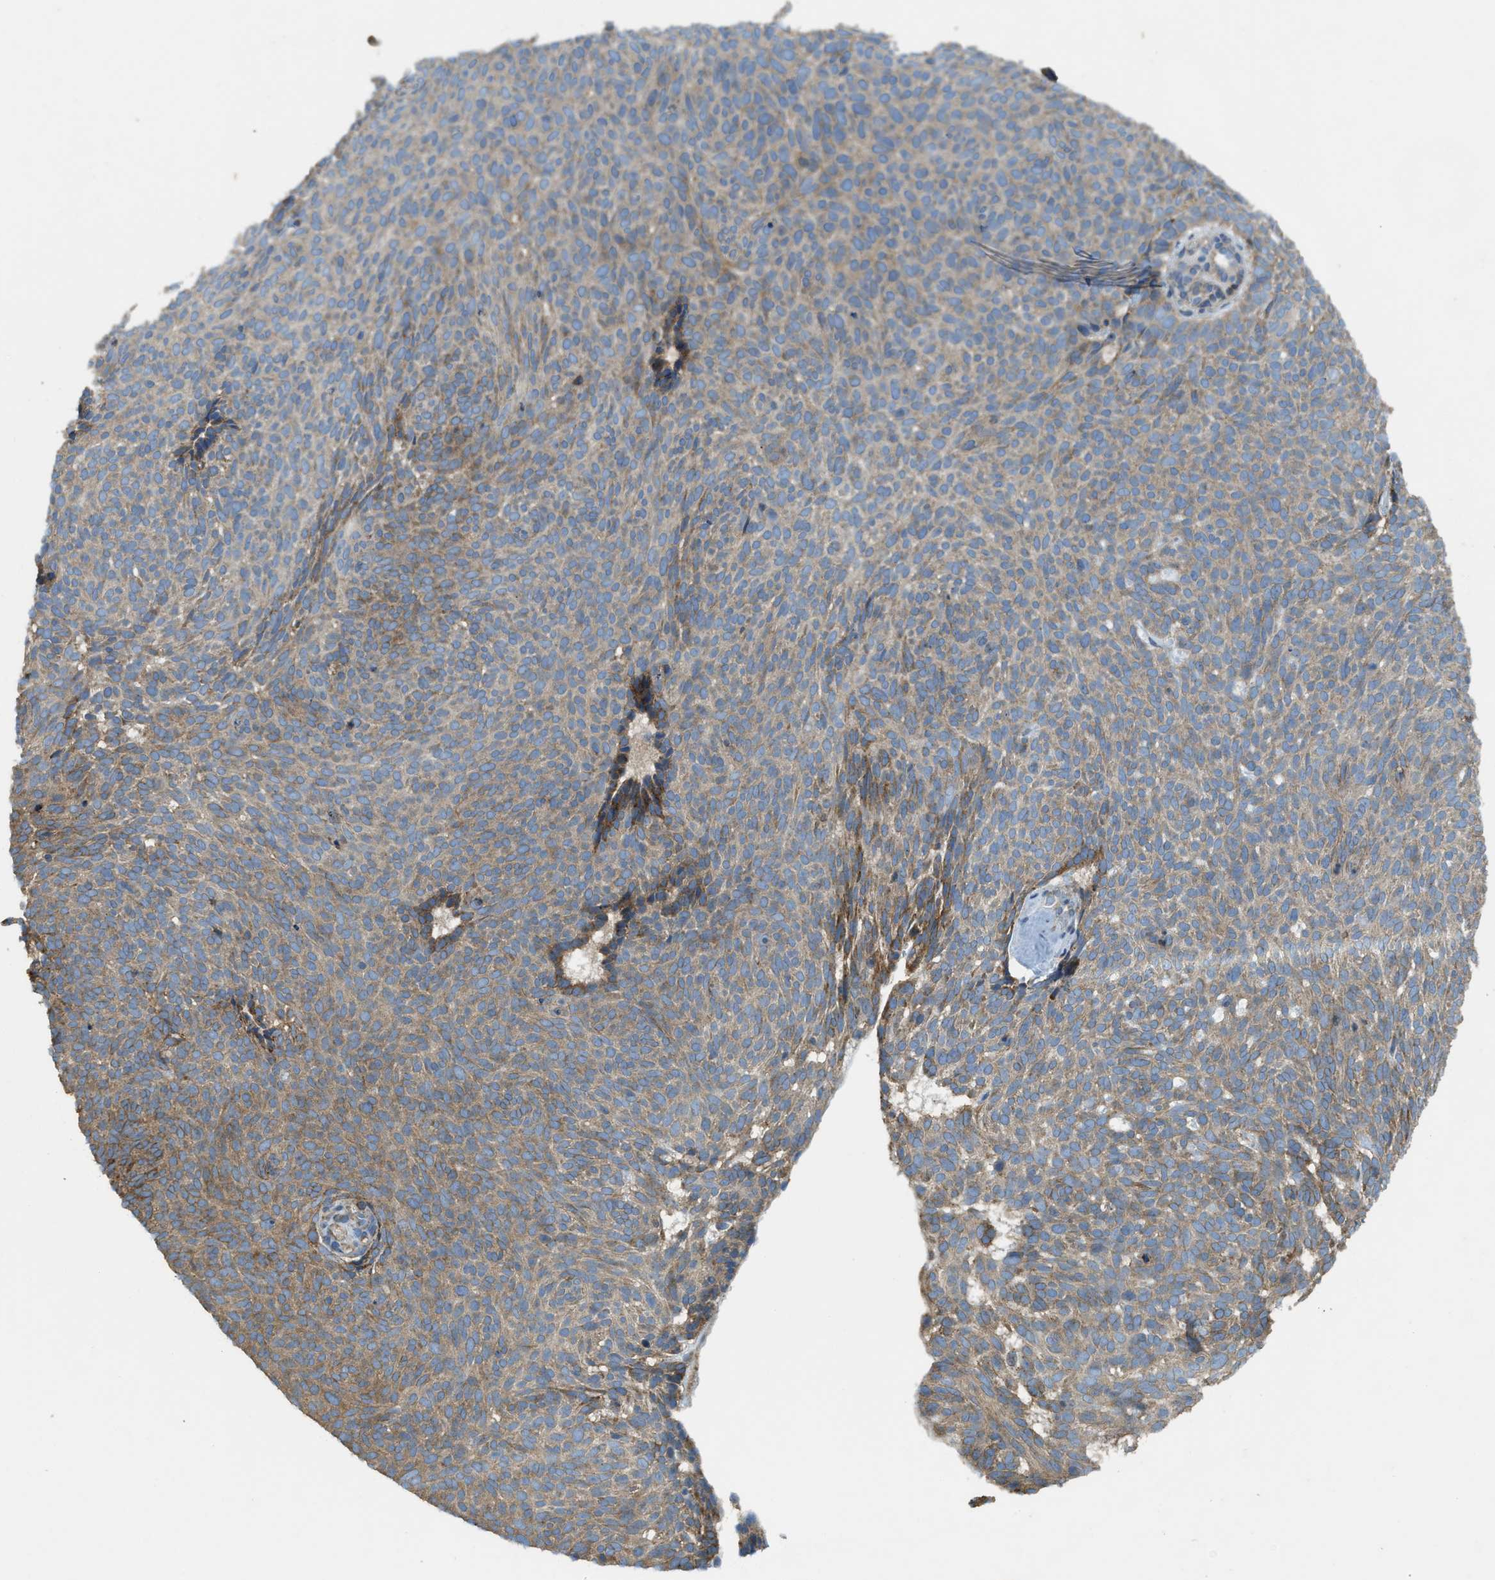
{"staining": {"intensity": "moderate", "quantity": "25%-75%", "location": "cytoplasmic/membranous"}, "tissue": "skin cancer", "cell_type": "Tumor cells", "image_type": "cancer", "snomed": [{"axis": "morphology", "description": "Basal cell carcinoma"}, {"axis": "topography", "description": "Skin"}], "caption": "Tumor cells exhibit medium levels of moderate cytoplasmic/membranous staining in approximately 25%-75% of cells in basal cell carcinoma (skin). The staining was performed using DAB (3,3'-diaminobenzidine) to visualize the protein expression in brown, while the nuclei were stained in blue with hematoxylin (Magnification: 20x).", "gene": "TMEM68", "patient": {"sex": "male", "age": 61}}